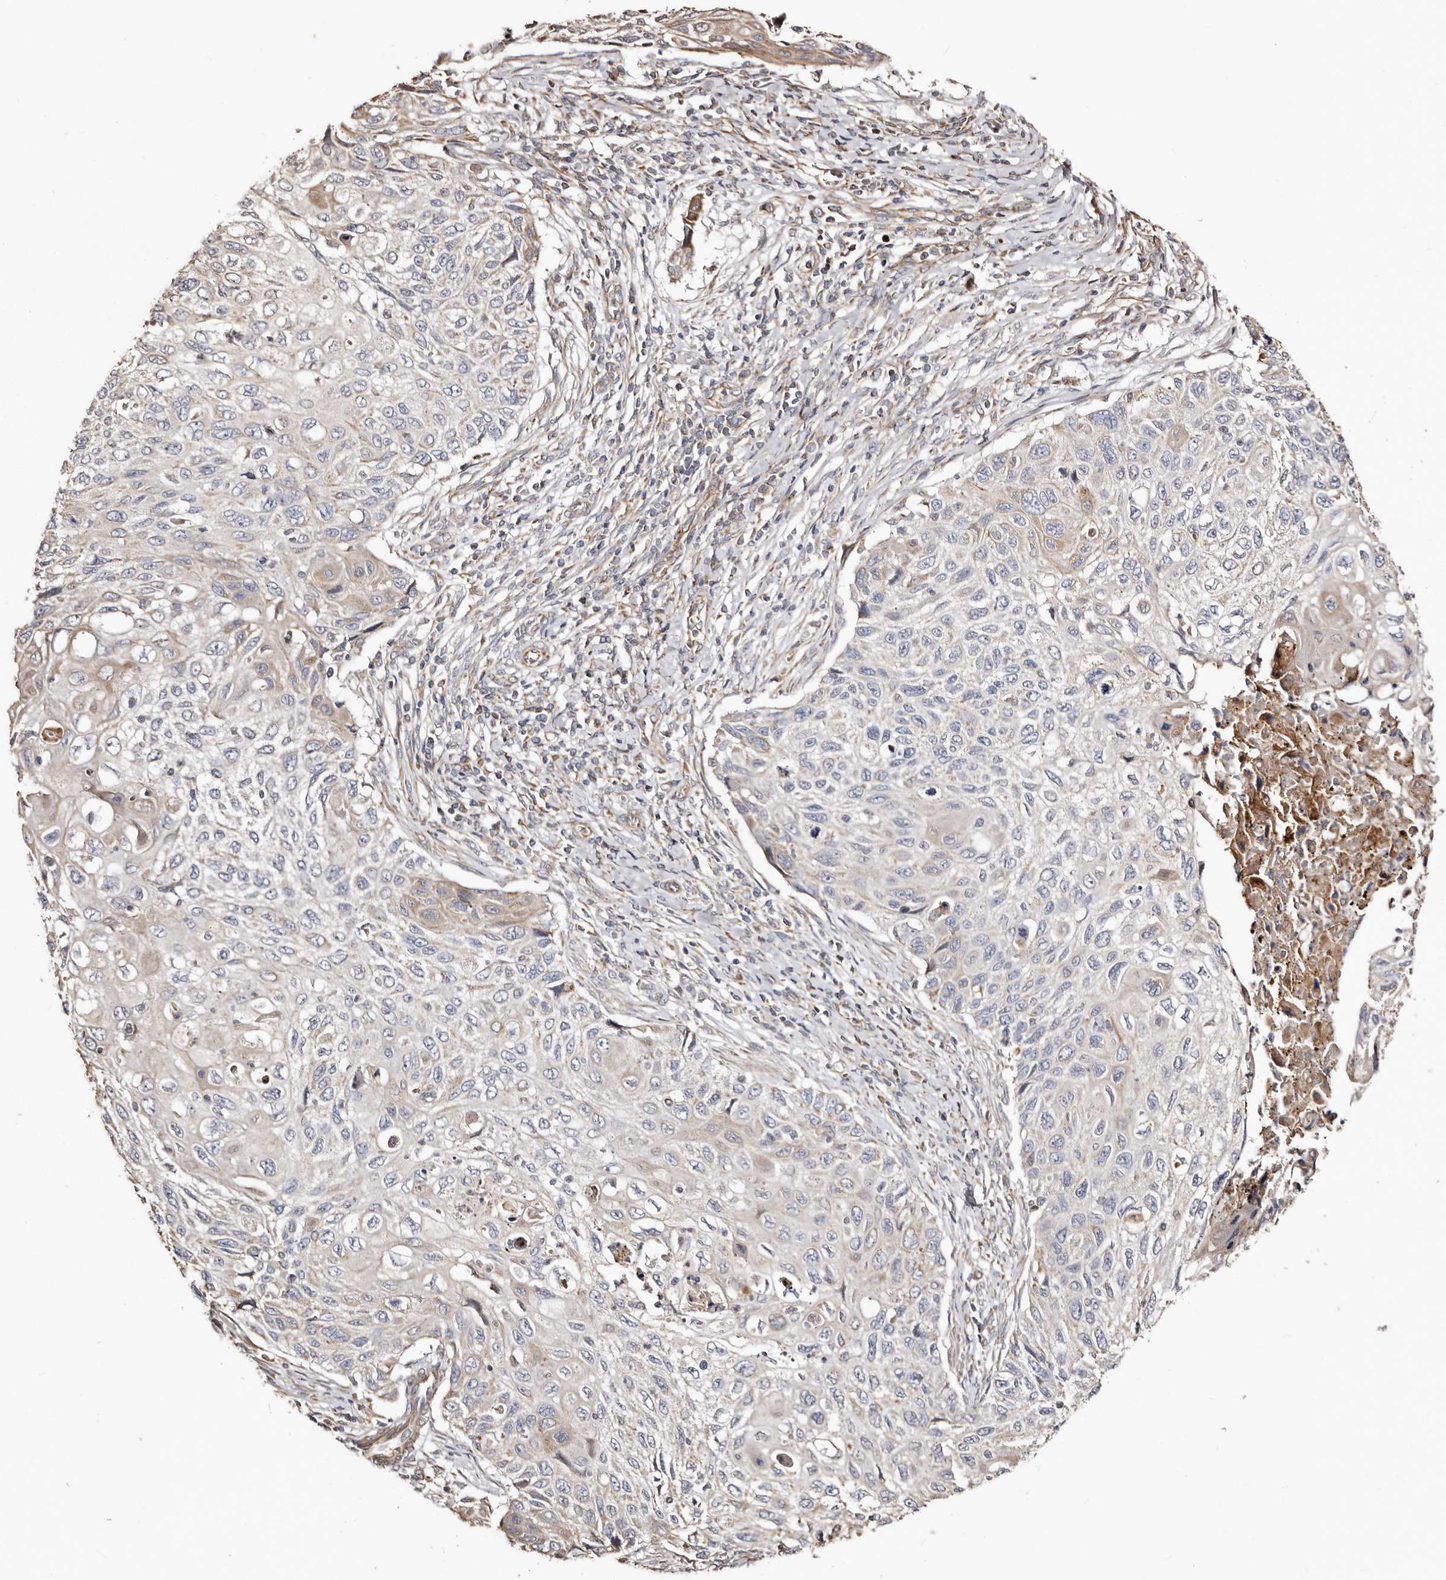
{"staining": {"intensity": "weak", "quantity": "<25%", "location": "cytoplasmic/membranous"}, "tissue": "cervical cancer", "cell_type": "Tumor cells", "image_type": "cancer", "snomed": [{"axis": "morphology", "description": "Squamous cell carcinoma, NOS"}, {"axis": "topography", "description": "Cervix"}], "caption": "Immunohistochemistry photomicrograph of human cervical cancer (squamous cell carcinoma) stained for a protein (brown), which demonstrates no expression in tumor cells.", "gene": "MACC1", "patient": {"sex": "female", "age": 70}}